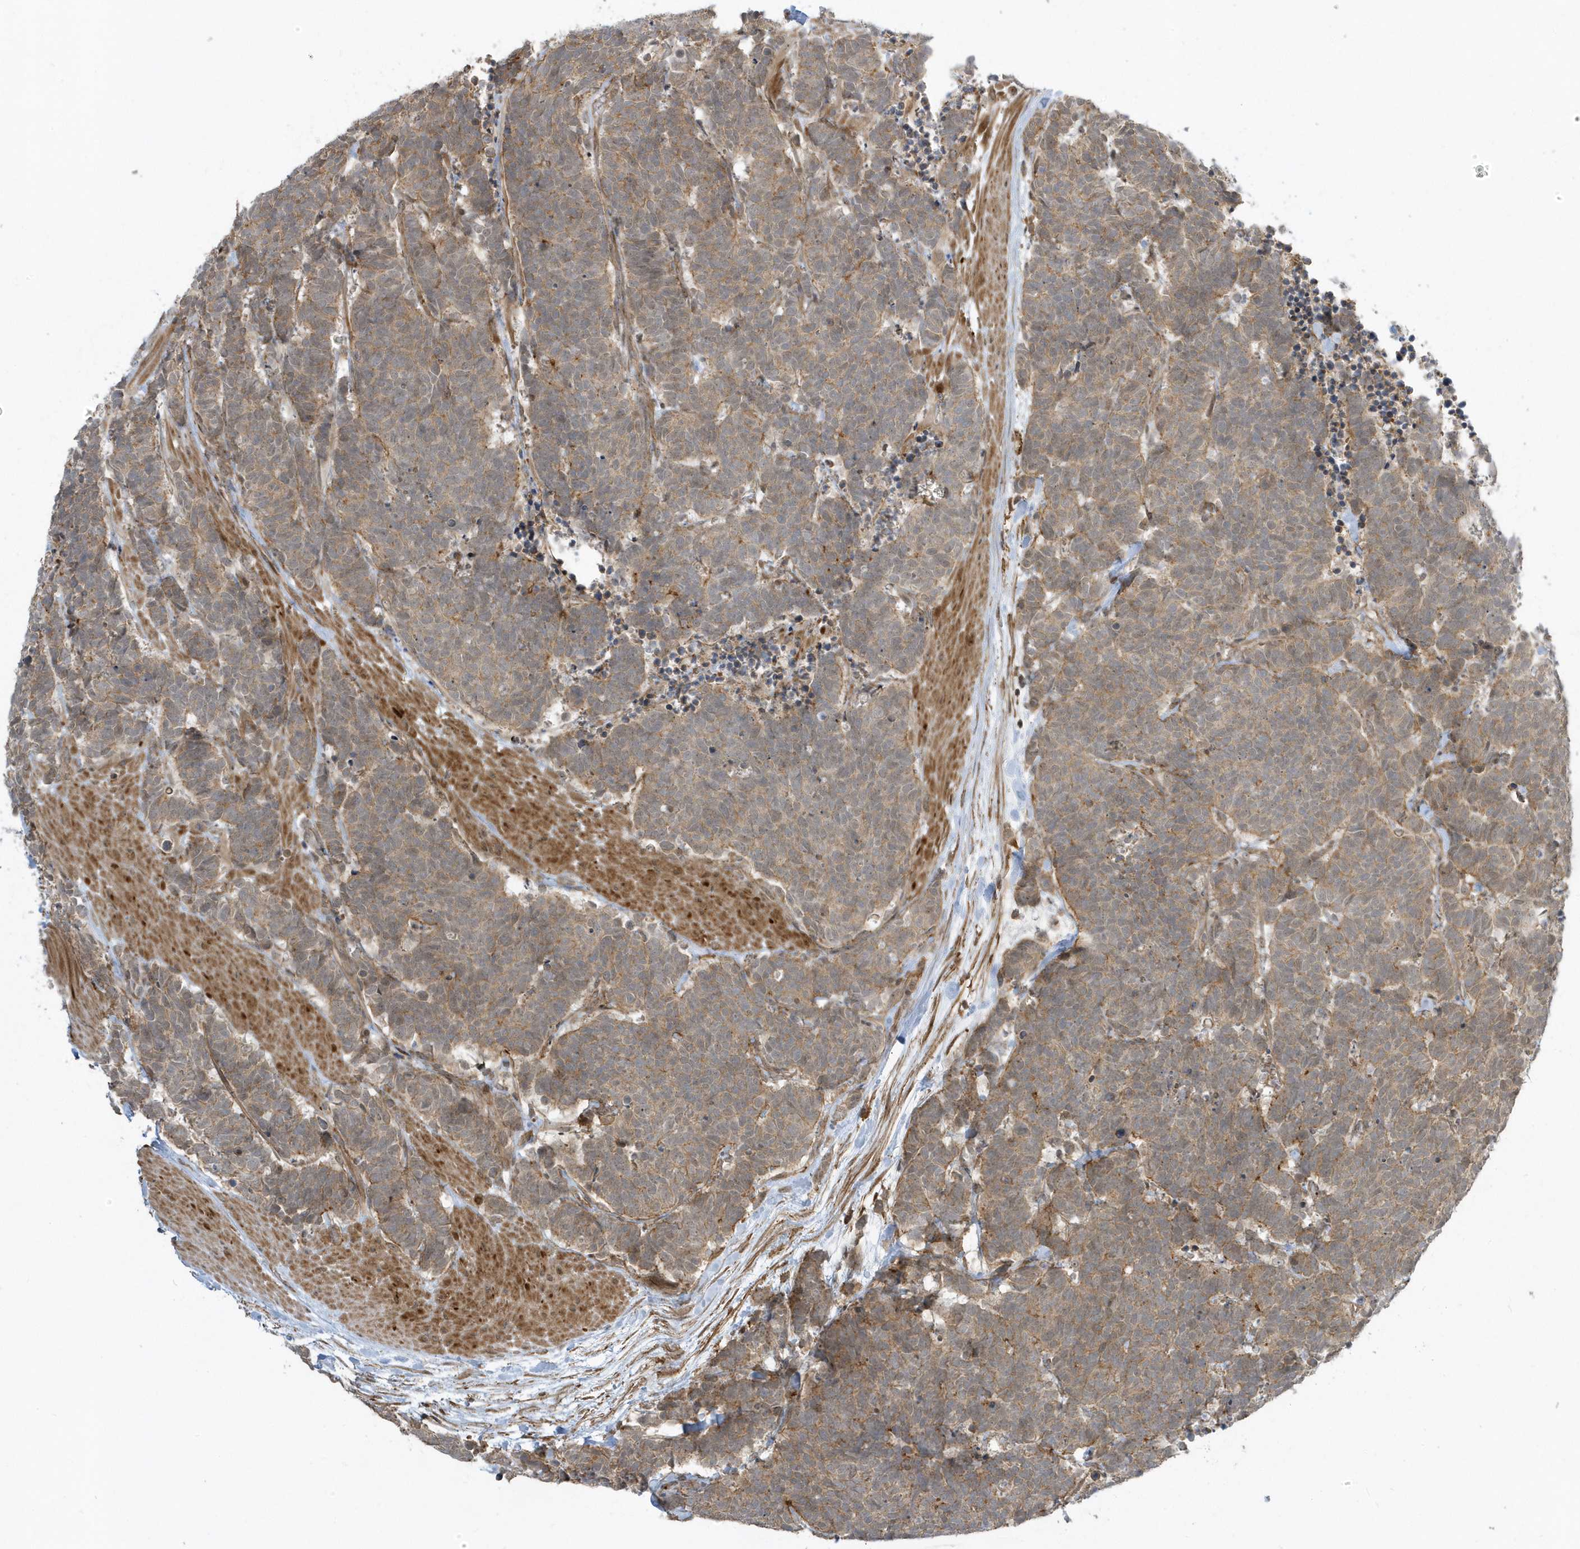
{"staining": {"intensity": "moderate", "quantity": ">75%", "location": "cytoplasmic/membranous"}, "tissue": "carcinoid", "cell_type": "Tumor cells", "image_type": "cancer", "snomed": [{"axis": "morphology", "description": "Carcinoma, NOS"}, {"axis": "morphology", "description": "Carcinoid, malignant, NOS"}, {"axis": "topography", "description": "Urinary bladder"}], "caption": "Protein staining reveals moderate cytoplasmic/membranous positivity in approximately >75% of tumor cells in carcinoid.", "gene": "ZBTB8A", "patient": {"sex": "male", "age": 57}}